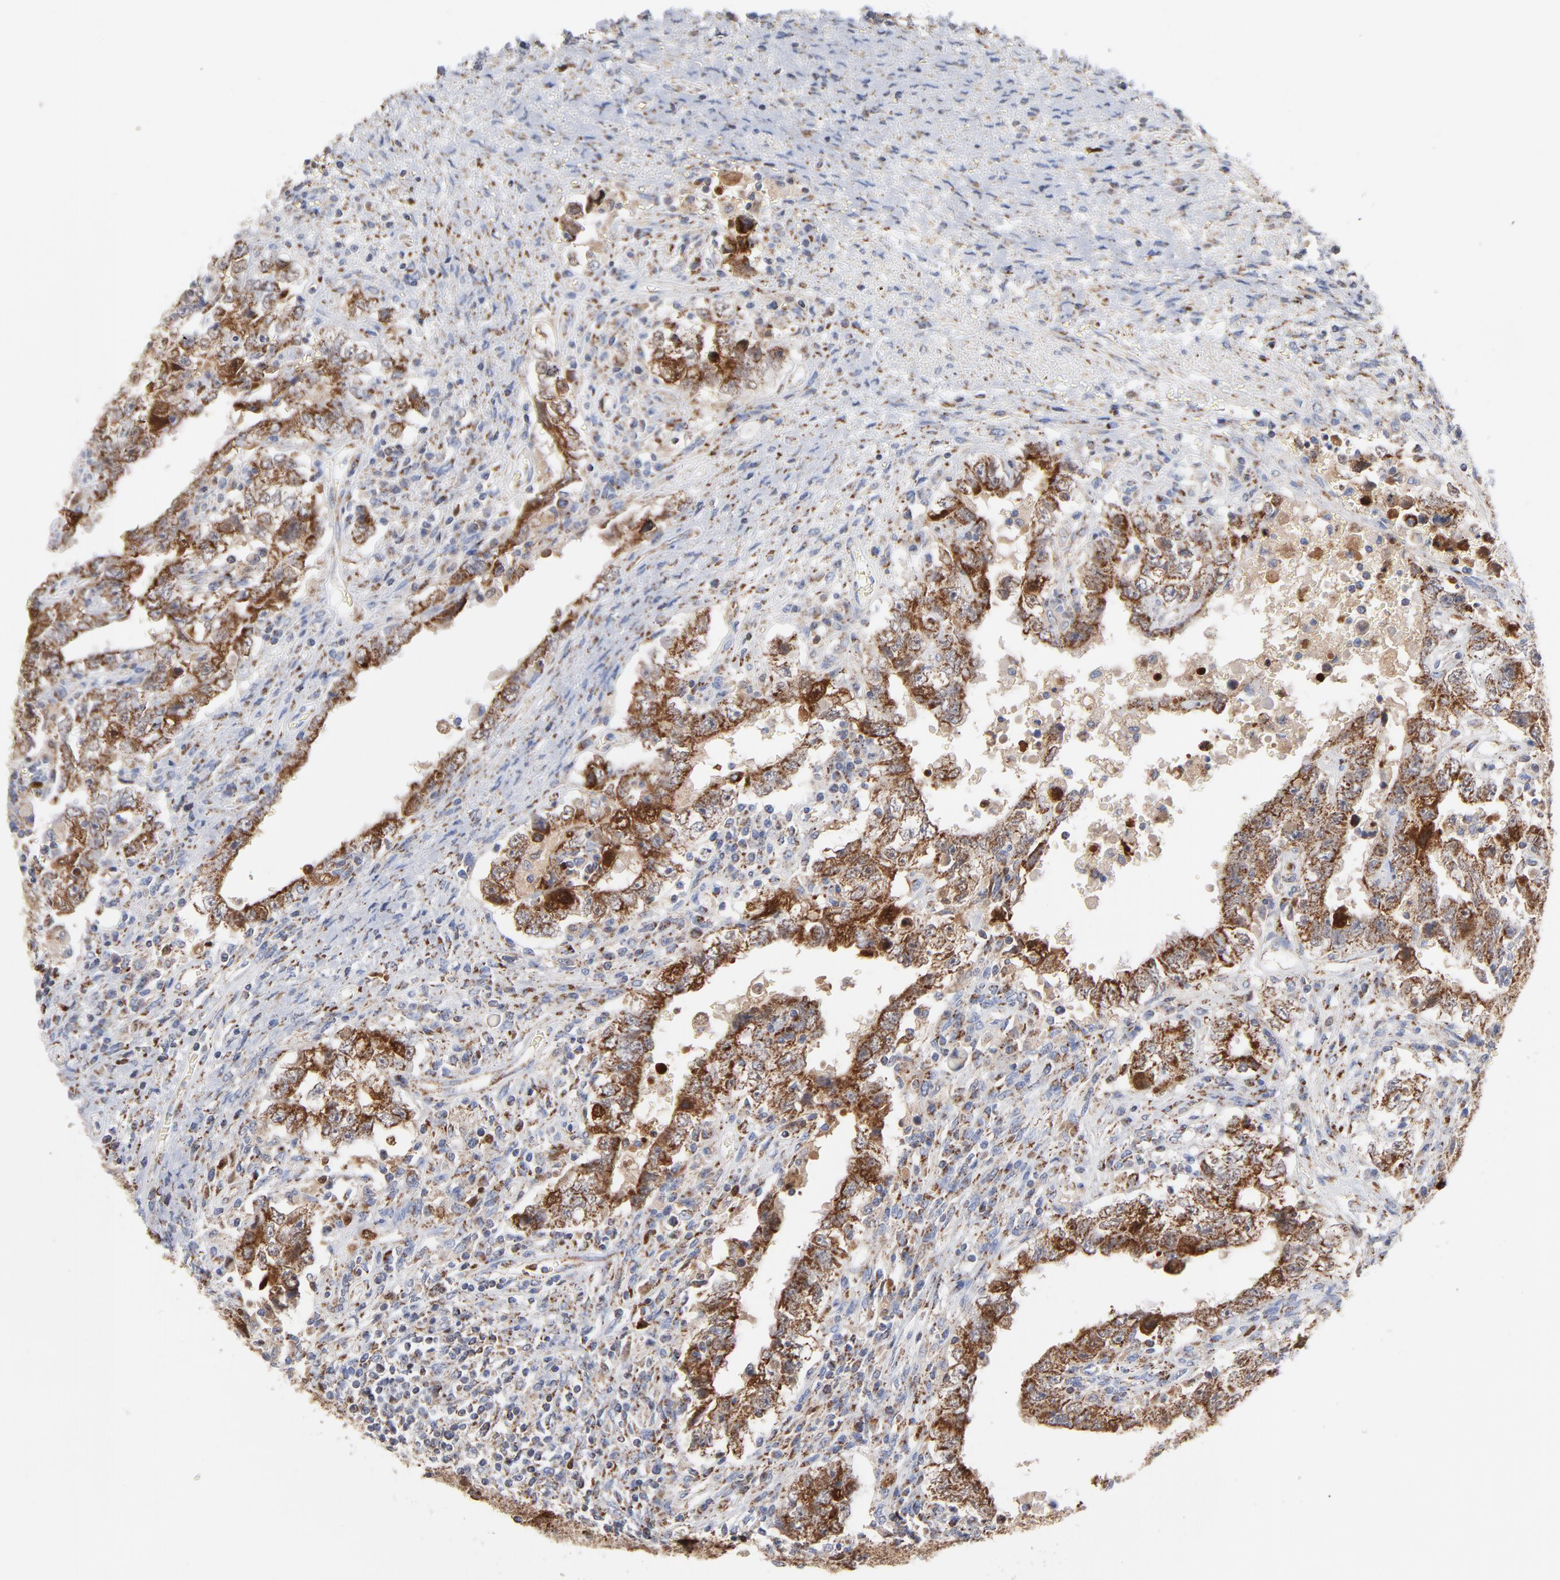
{"staining": {"intensity": "strong", "quantity": ">75%", "location": "cytoplasmic/membranous"}, "tissue": "testis cancer", "cell_type": "Tumor cells", "image_type": "cancer", "snomed": [{"axis": "morphology", "description": "Carcinoma, Embryonal, NOS"}, {"axis": "topography", "description": "Testis"}], "caption": "An image of embryonal carcinoma (testis) stained for a protein shows strong cytoplasmic/membranous brown staining in tumor cells.", "gene": "DIABLO", "patient": {"sex": "male", "age": 26}}